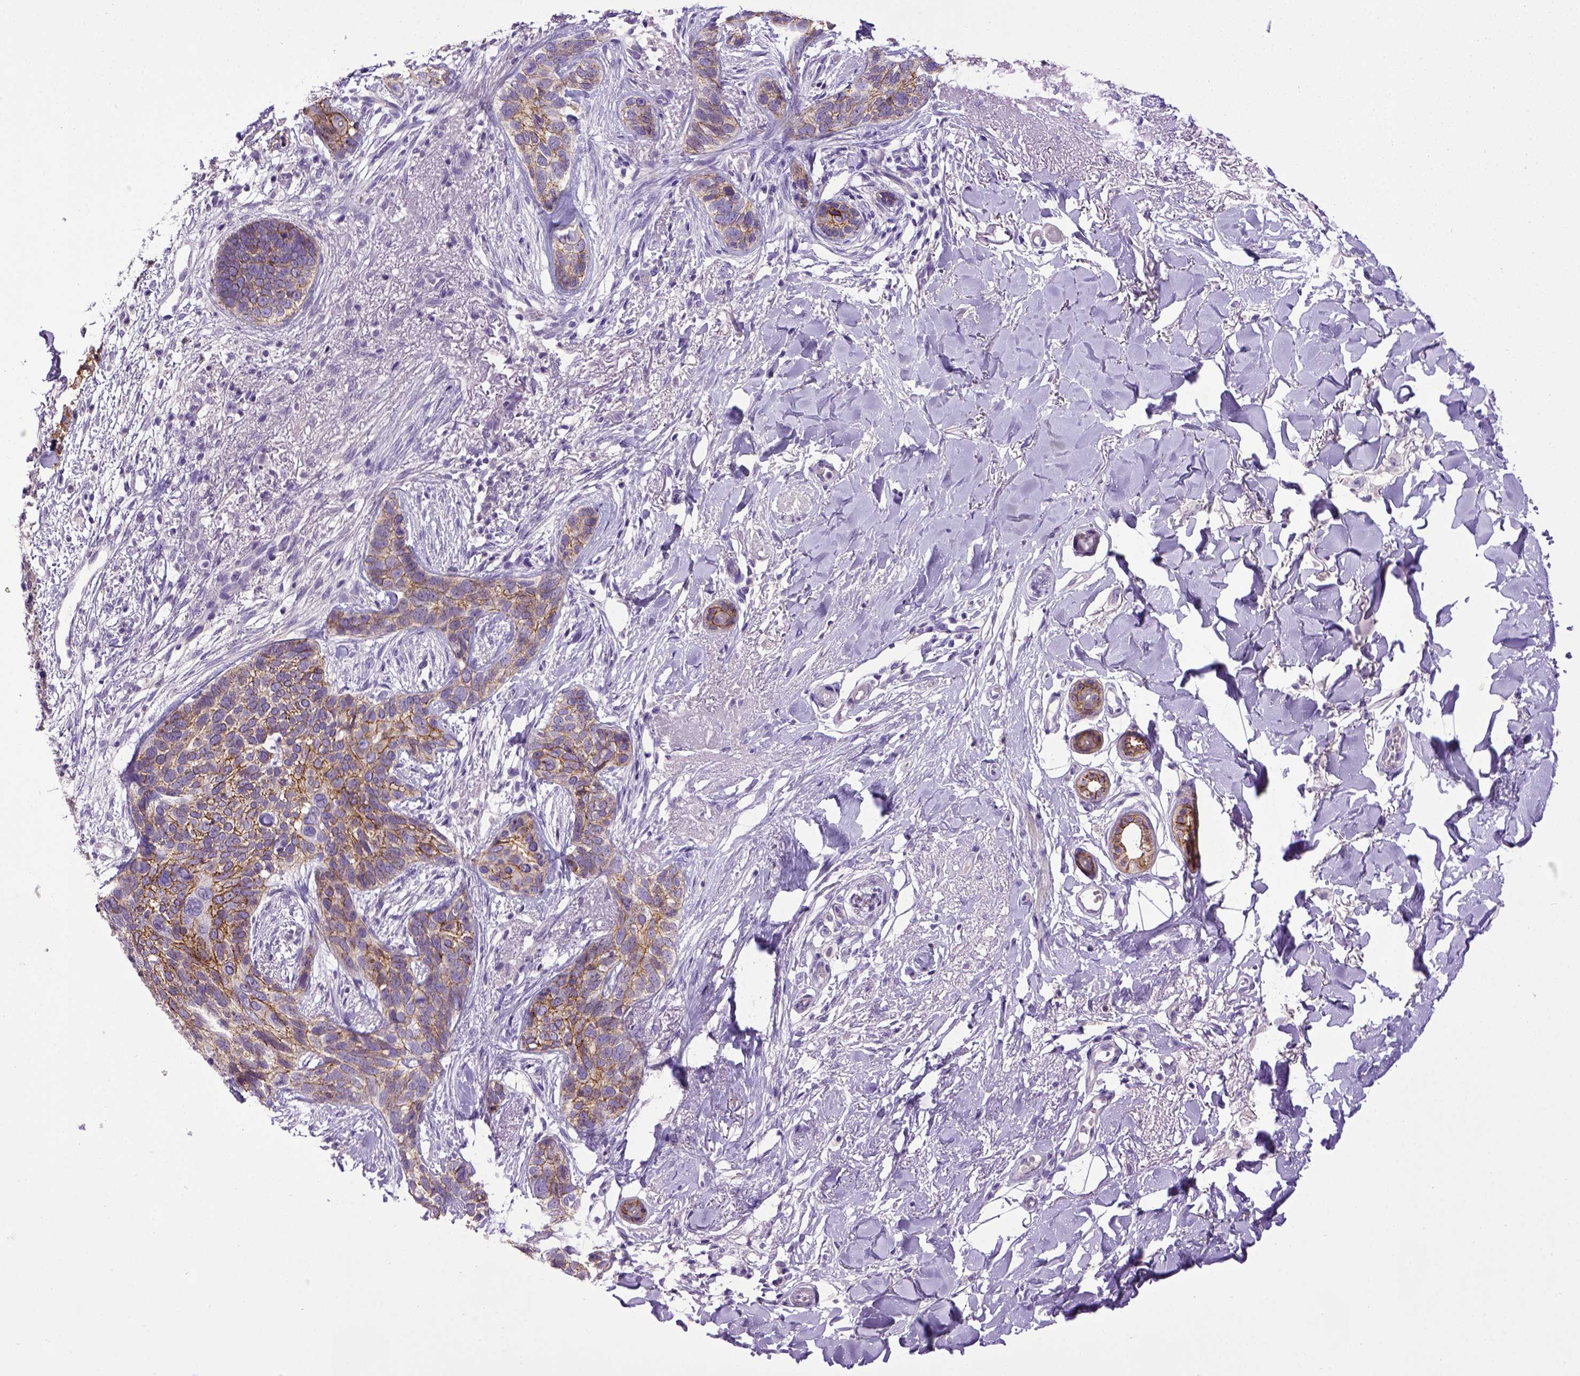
{"staining": {"intensity": "moderate", "quantity": ">75%", "location": "cytoplasmic/membranous"}, "tissue": "skin cancer", "cell_type": "Tumor cells", "image_type": "cancer", "snomed": [{"axis": "morphology", "description": "Normal tissue, NOS"}, {"axis": "morphology", "description": "Basal cell carcinoma"}, {"axis": "topography", "description": "Skin"}], "caption": "Immunohistochemistry of basal cell carcinoma (skin) reveals medium levels of moderate cytoplasmic/membranous staining in approximately >75% of tumor cells.", "gene": "CDH1", "patient": {"sex": "male", "age": 84}}